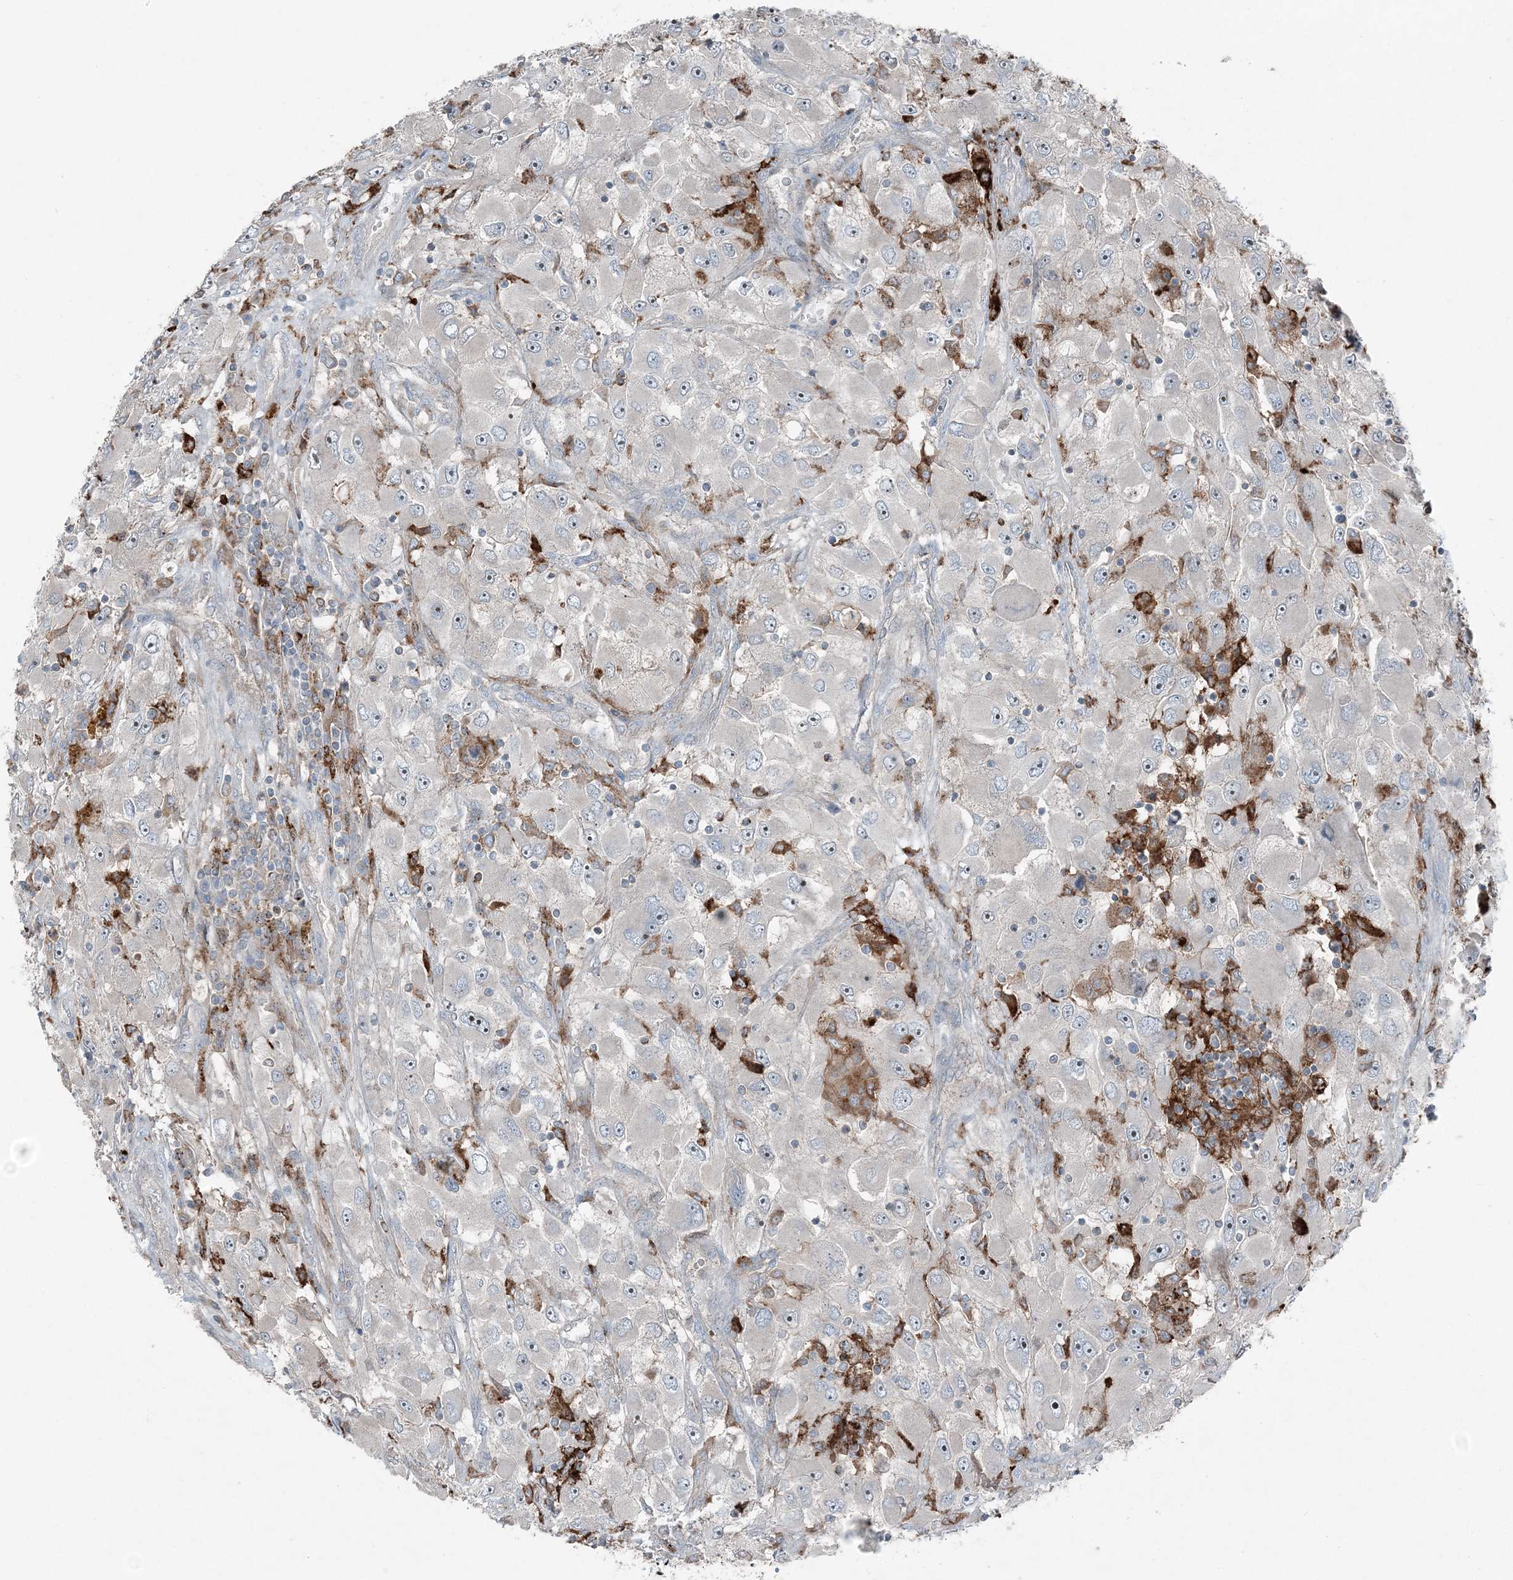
{"staining": {"intensity": "negative", "quantity": "none", "location": "none"}, "tissue": "renal cancer", "cell_type": "Tumor cells", "image_type": "cancer", "snomed": [{"axis": "morphology", "description": "Adenocarcinoma, NOS"}, {"axis": "topography", "description": "Kidney"}], "caption": "Tumor cells show no significant protein positivity in renal adenocarcinoma.", "gene": "KY", "patient": {"sex": "female", "age": 52}}